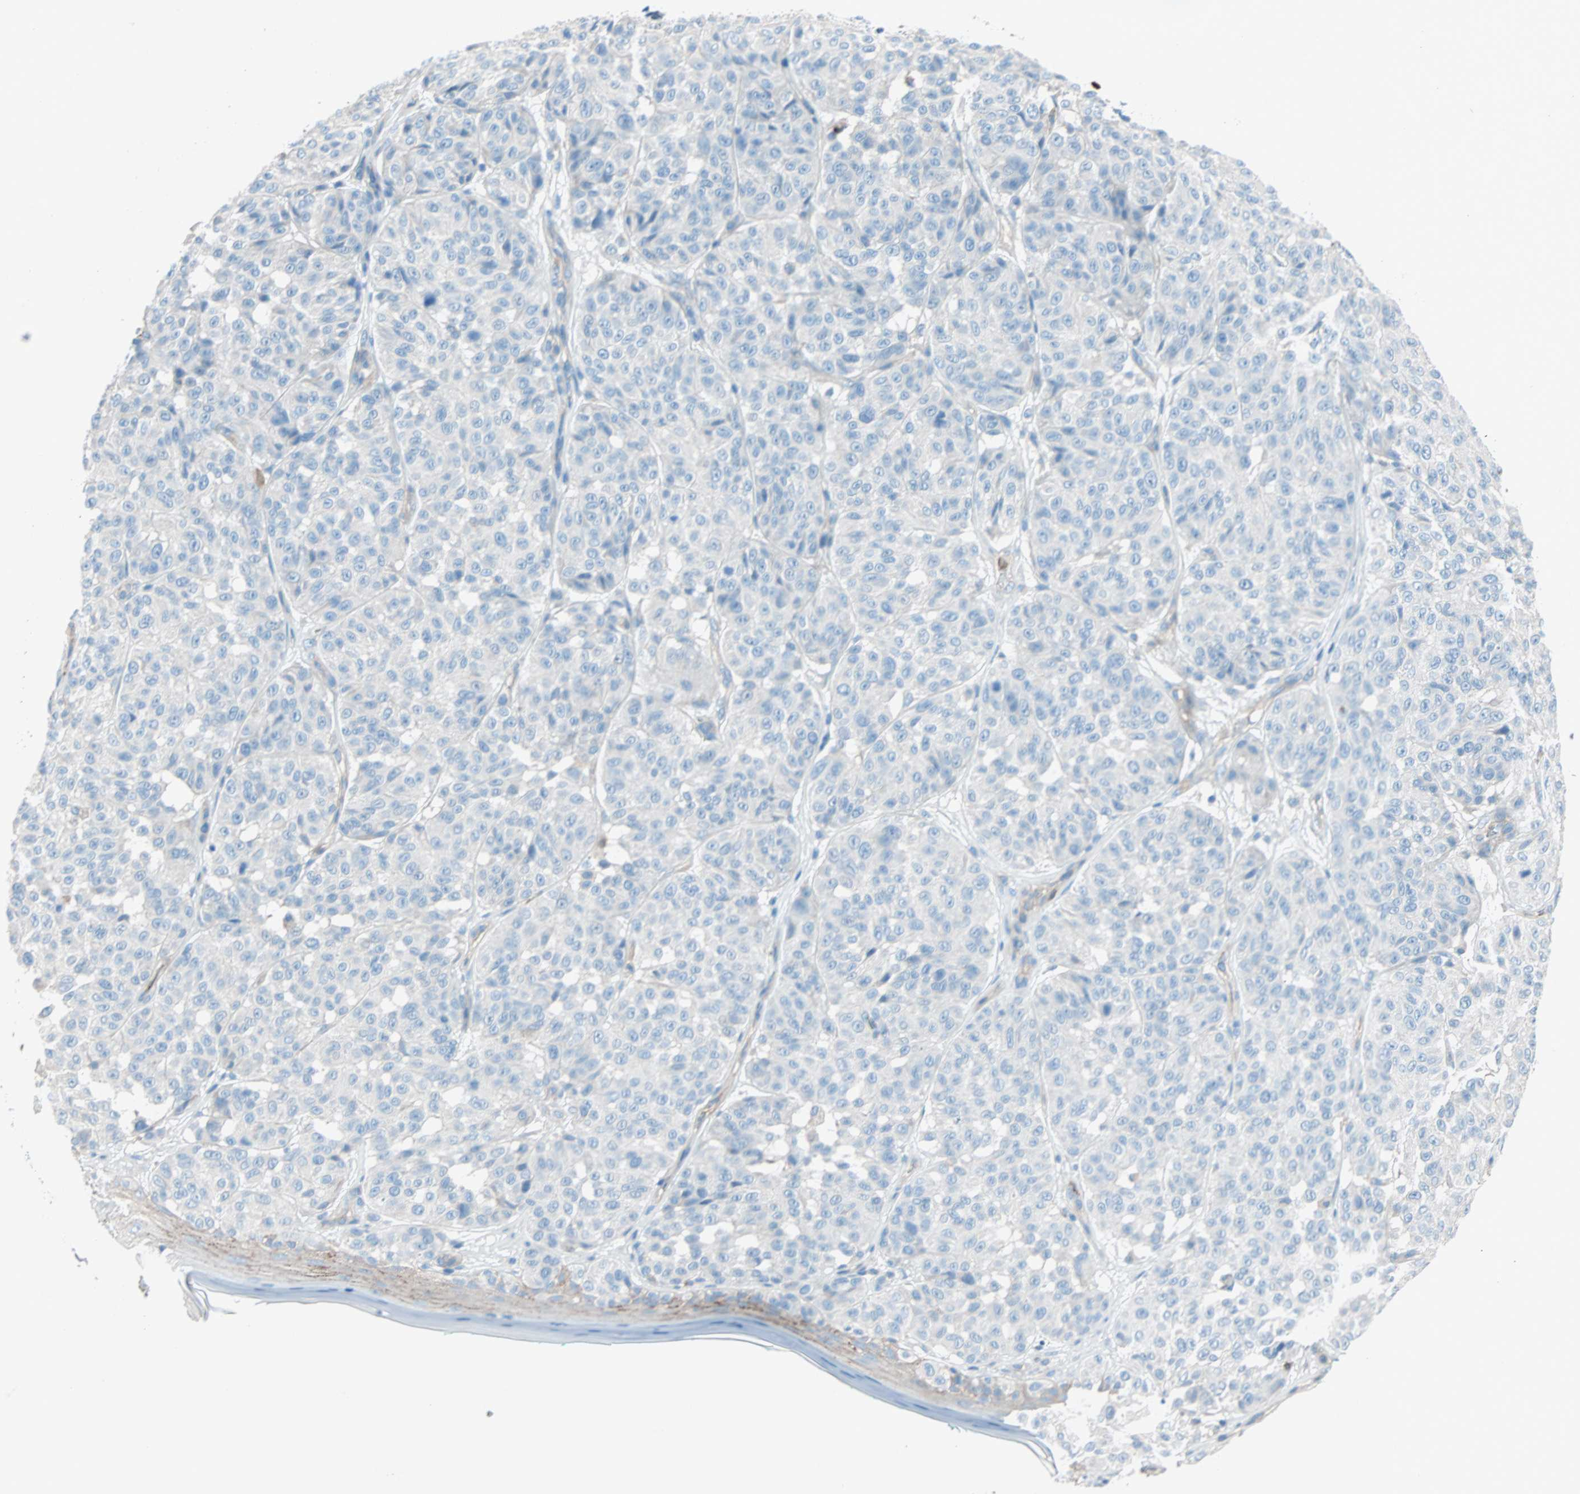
{"staining": {"intensity": "weak", "quantity": ">75%", "location": "cytoplasmic/membranous"}, "tissue": "melanoma", "cell_type": "Tumor cells", "image_type": "cancer", "snomed": [{"axis": "morphology", "description": "Malignant melanoma, NOS"}, {"axis": "topography", "description": "Skin"}], "caption": "Immunohistochemical staining of melanoma exhibits weak cytoplasmic/membranous protein positivity in approximately >75% of tumor cells.", "gene": "LY6G6F", "patient": {"sex": "female", "age": 46}}